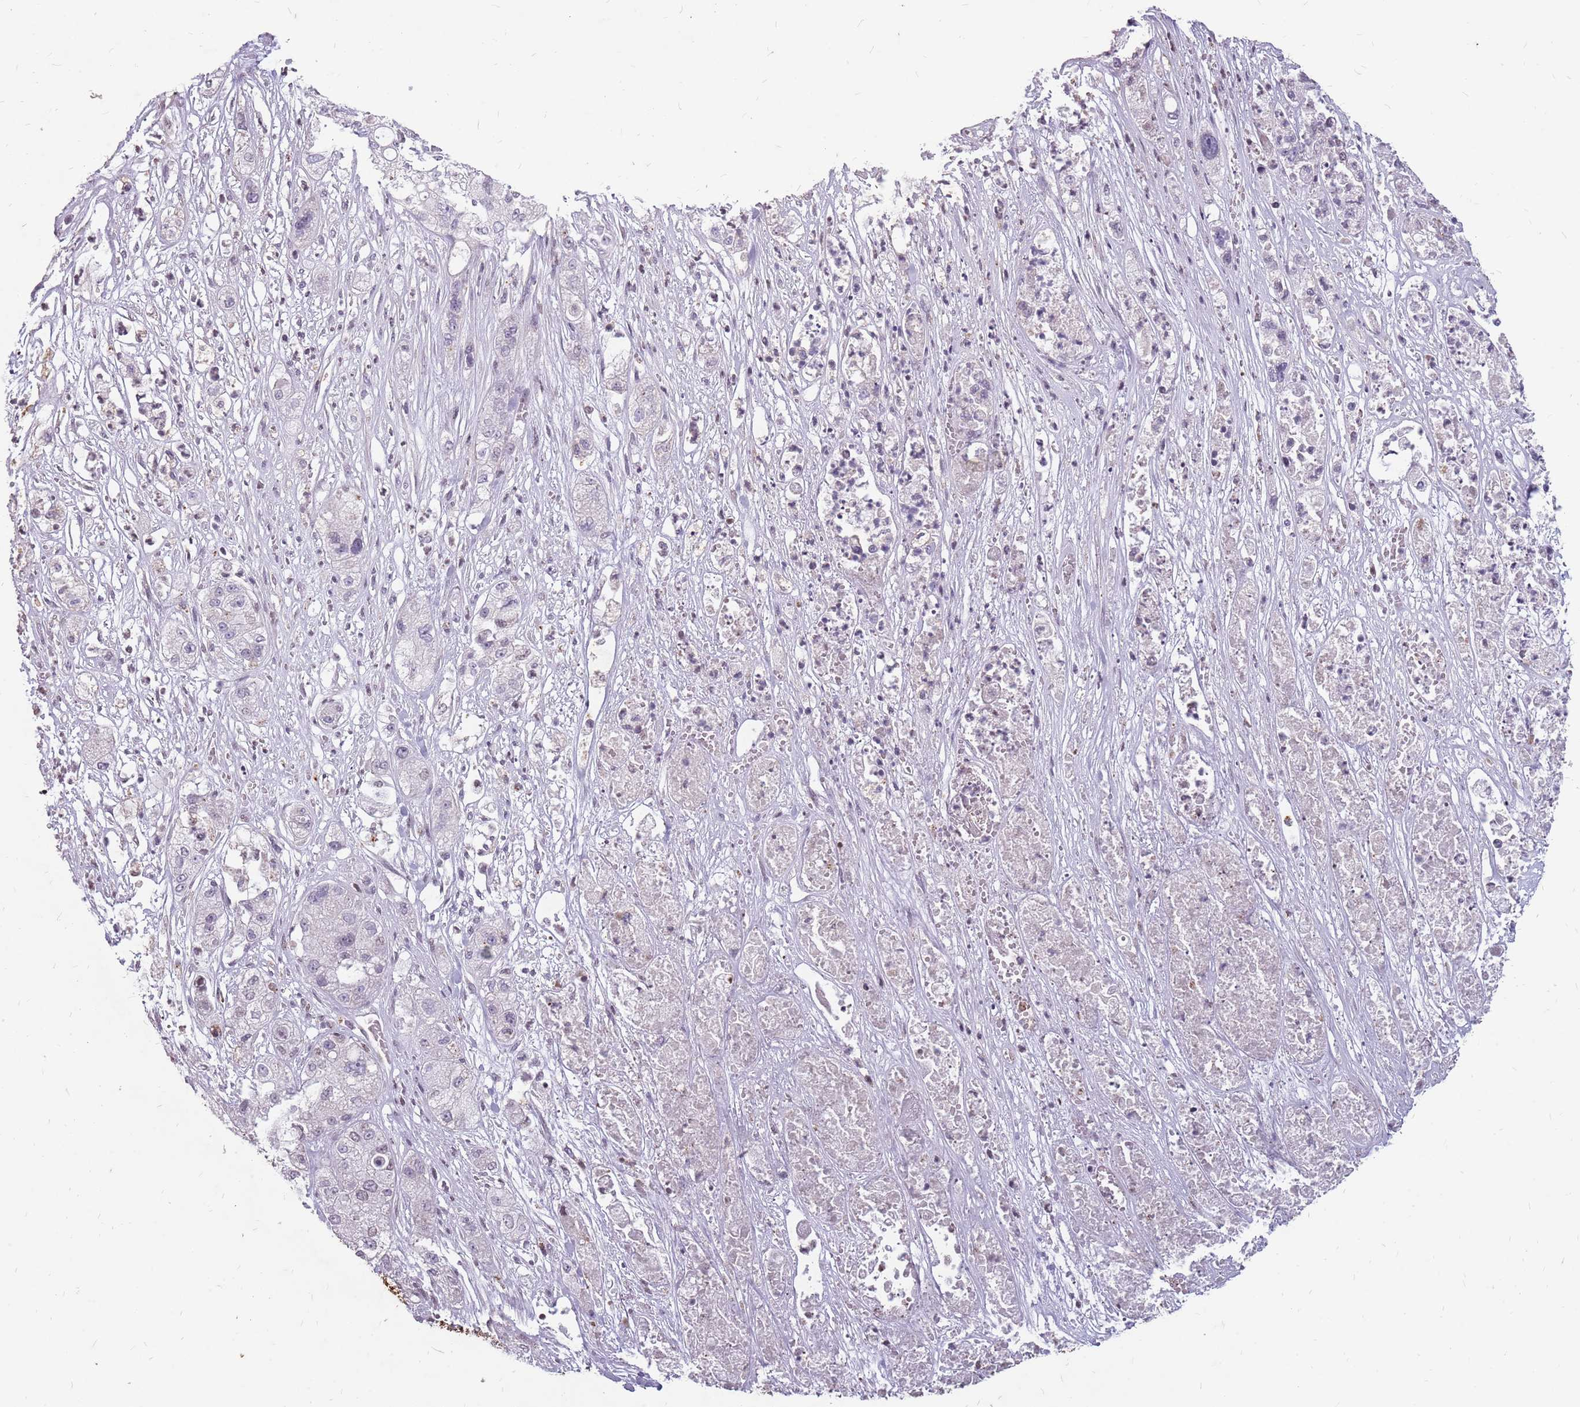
{"staining": {"intensity": "negative", "quantity": "none", "location": "none"}, "tissue": "pancreatic cancer", "cell_type": "Tumor cells", "image_type": "cancer", "snomed": [{"axis": "morphology", "description": "Adenocarcinoma, NOS"}, {"axis": "topography", "description": "Pancreas"}], "caption": "Tumor cells show no significant staining in pancreatic cancer (adenocarcinoma).", "gene": "NEK6", "patient": {"sex": "female", "age": 78}}